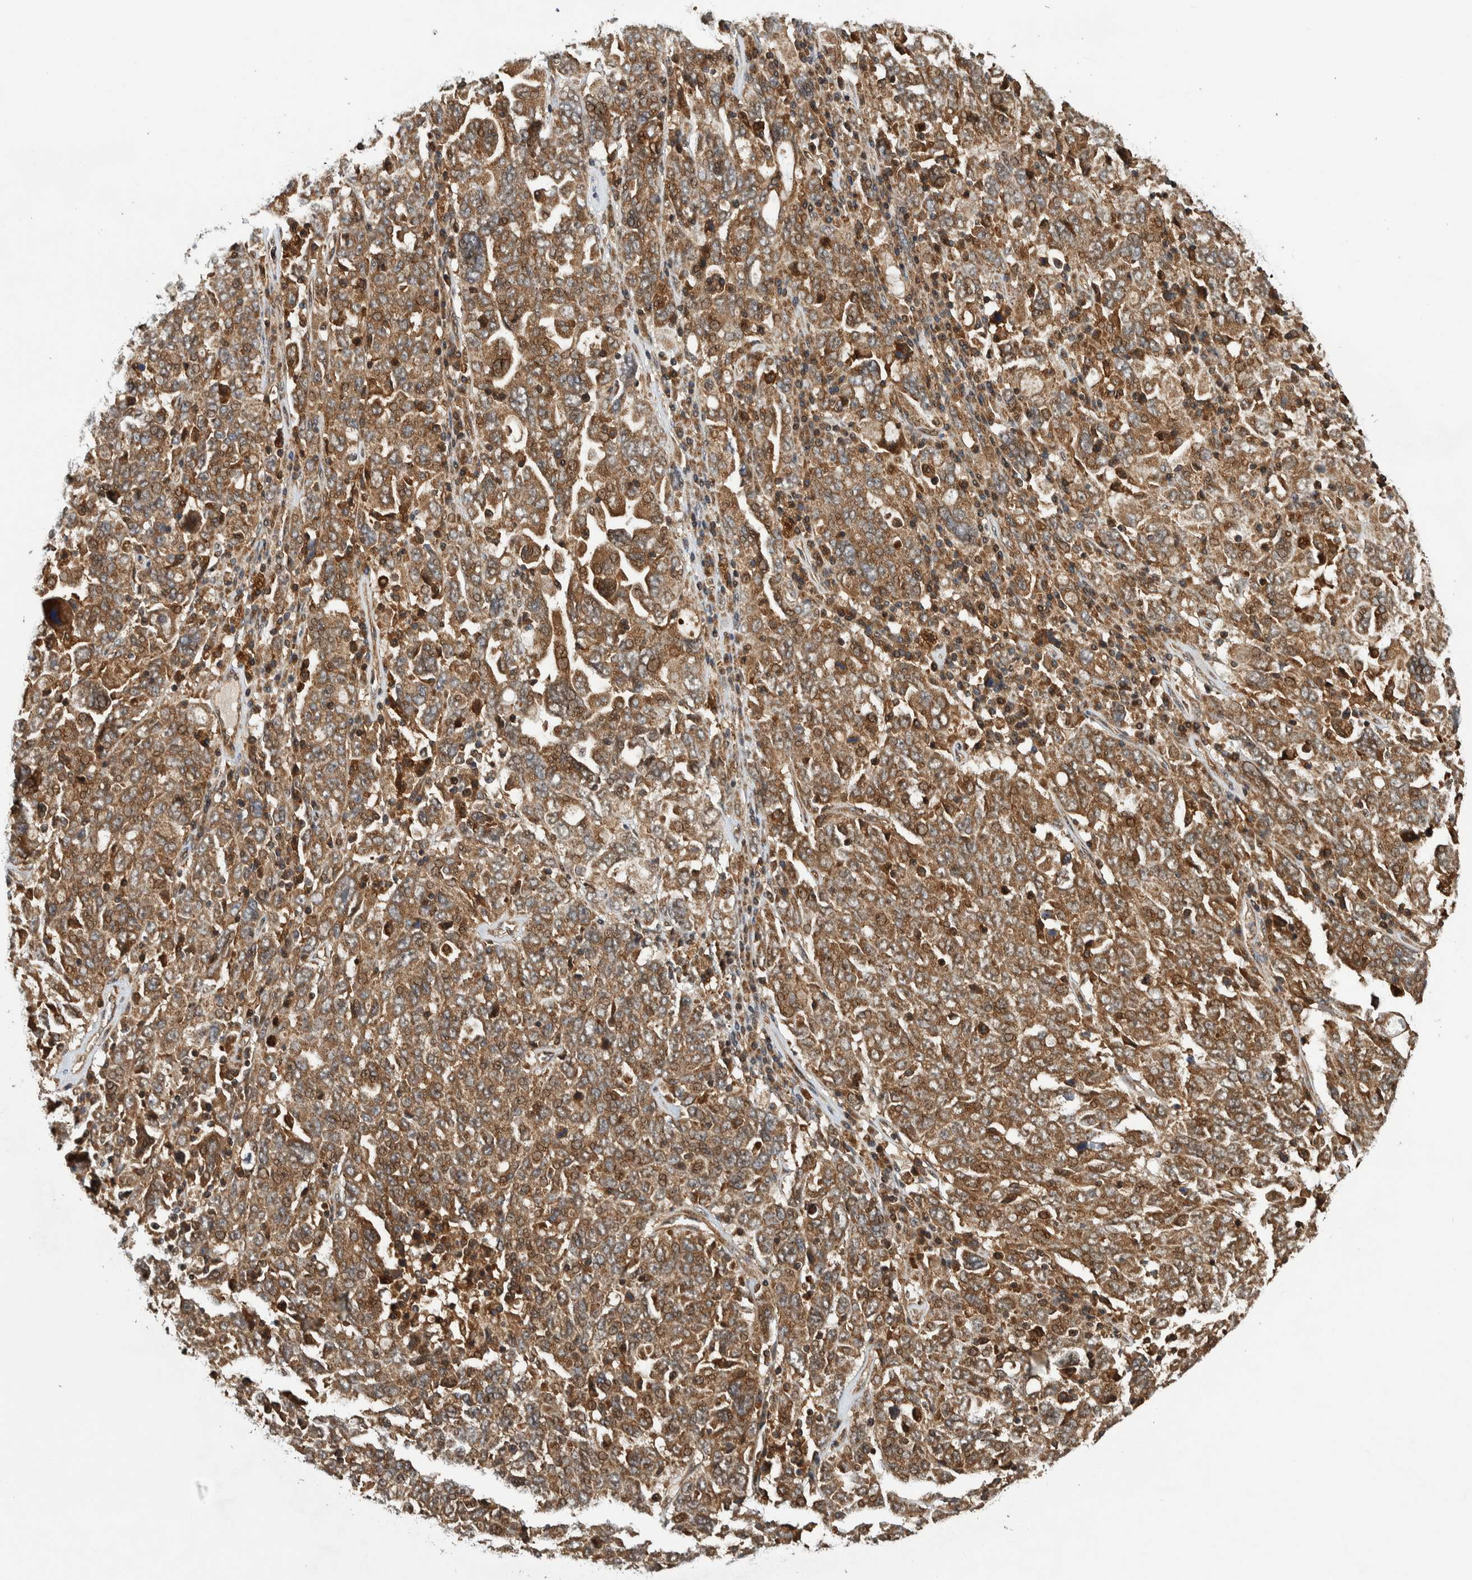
{"staining": {"intensity": "moderate", "quantity": ">75%", "location": "cytoplasmic/membranous"}, "tissue": "ovarian cancer", "cell_type": "Tumor cells", "image_type": "cancer", "snomed": [{"axis": "morphology", "description": "Carcinoma, endometroid"}, {"axis": "topography", "description": "Ovary"}], "caption": "DAB immunohistochemical staining of human ovarian endometroid carcinoma demonstrates moderate cytoplasmic/membranous protein expression in approximately >75% of tumor cells.", "gene": "CCDC57", "patient": {"sex": "female", "age": 62}}